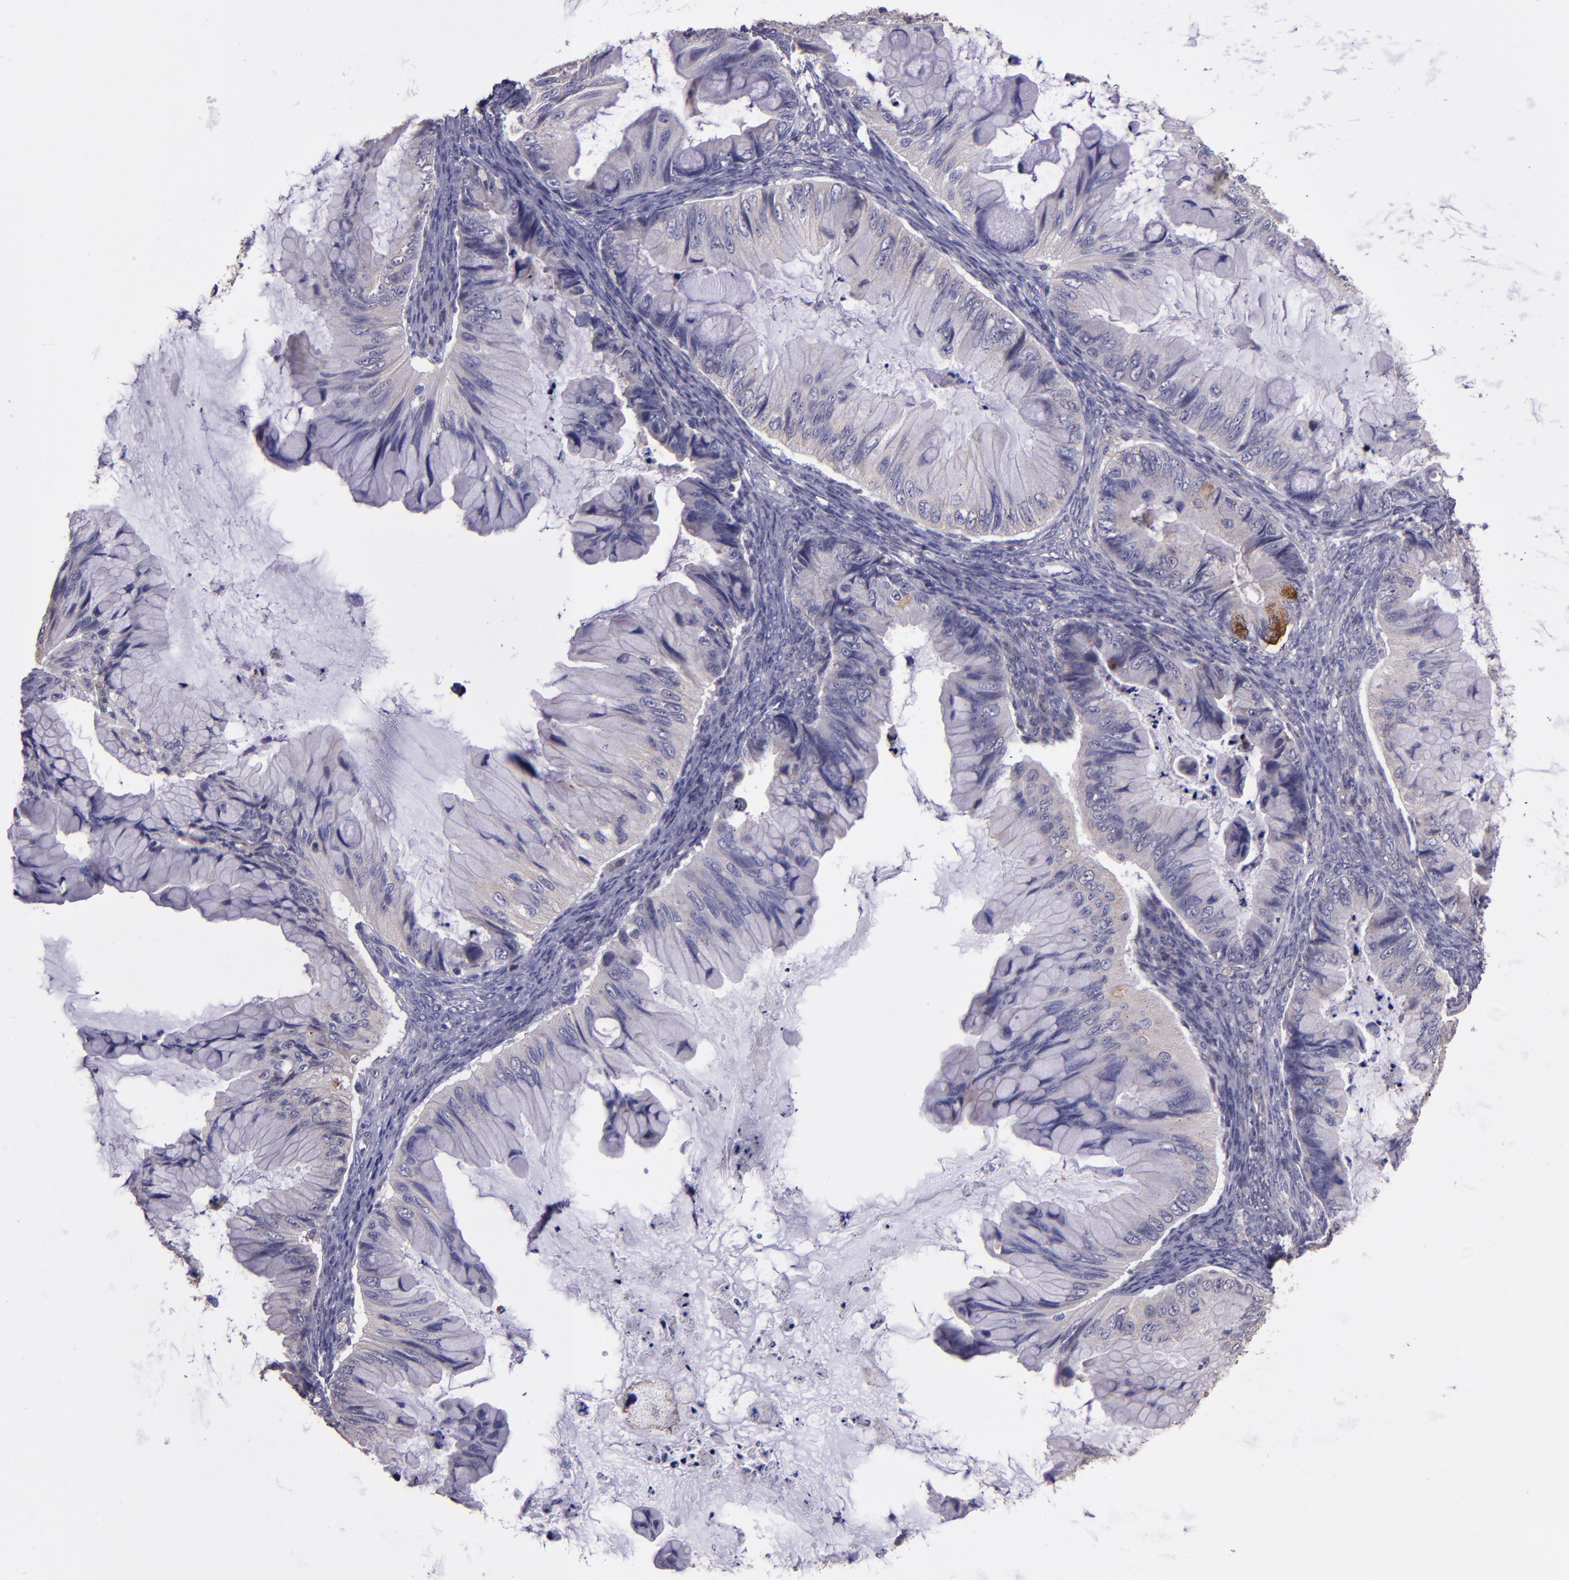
{"staining": {"intensity": "weak", "quantity": "25%-75%", "location": "cytoplasmic/membranous"}, "tissue": "ovarian cancer", "cell_type": "Tumor cells", "image_type": "cancer", "snomed": [{"axis": "morphology", "description": "Cystadenocarcinoma, mucinous, NOS"}, {"axis": "topography", "description": "Ovary"}], "caption": "Protein analysis of ovarian cancer (mucinous cystadenocarcinoma) tissue exhibits weak cytoplasmic/membranous positivity in about 25%-75% of tumor cells. (brown staining indicates protein expression, while blue staining denotes nuclei).", "gene": "PAPPA", "patient": {"sex": "female", "age": 36}}